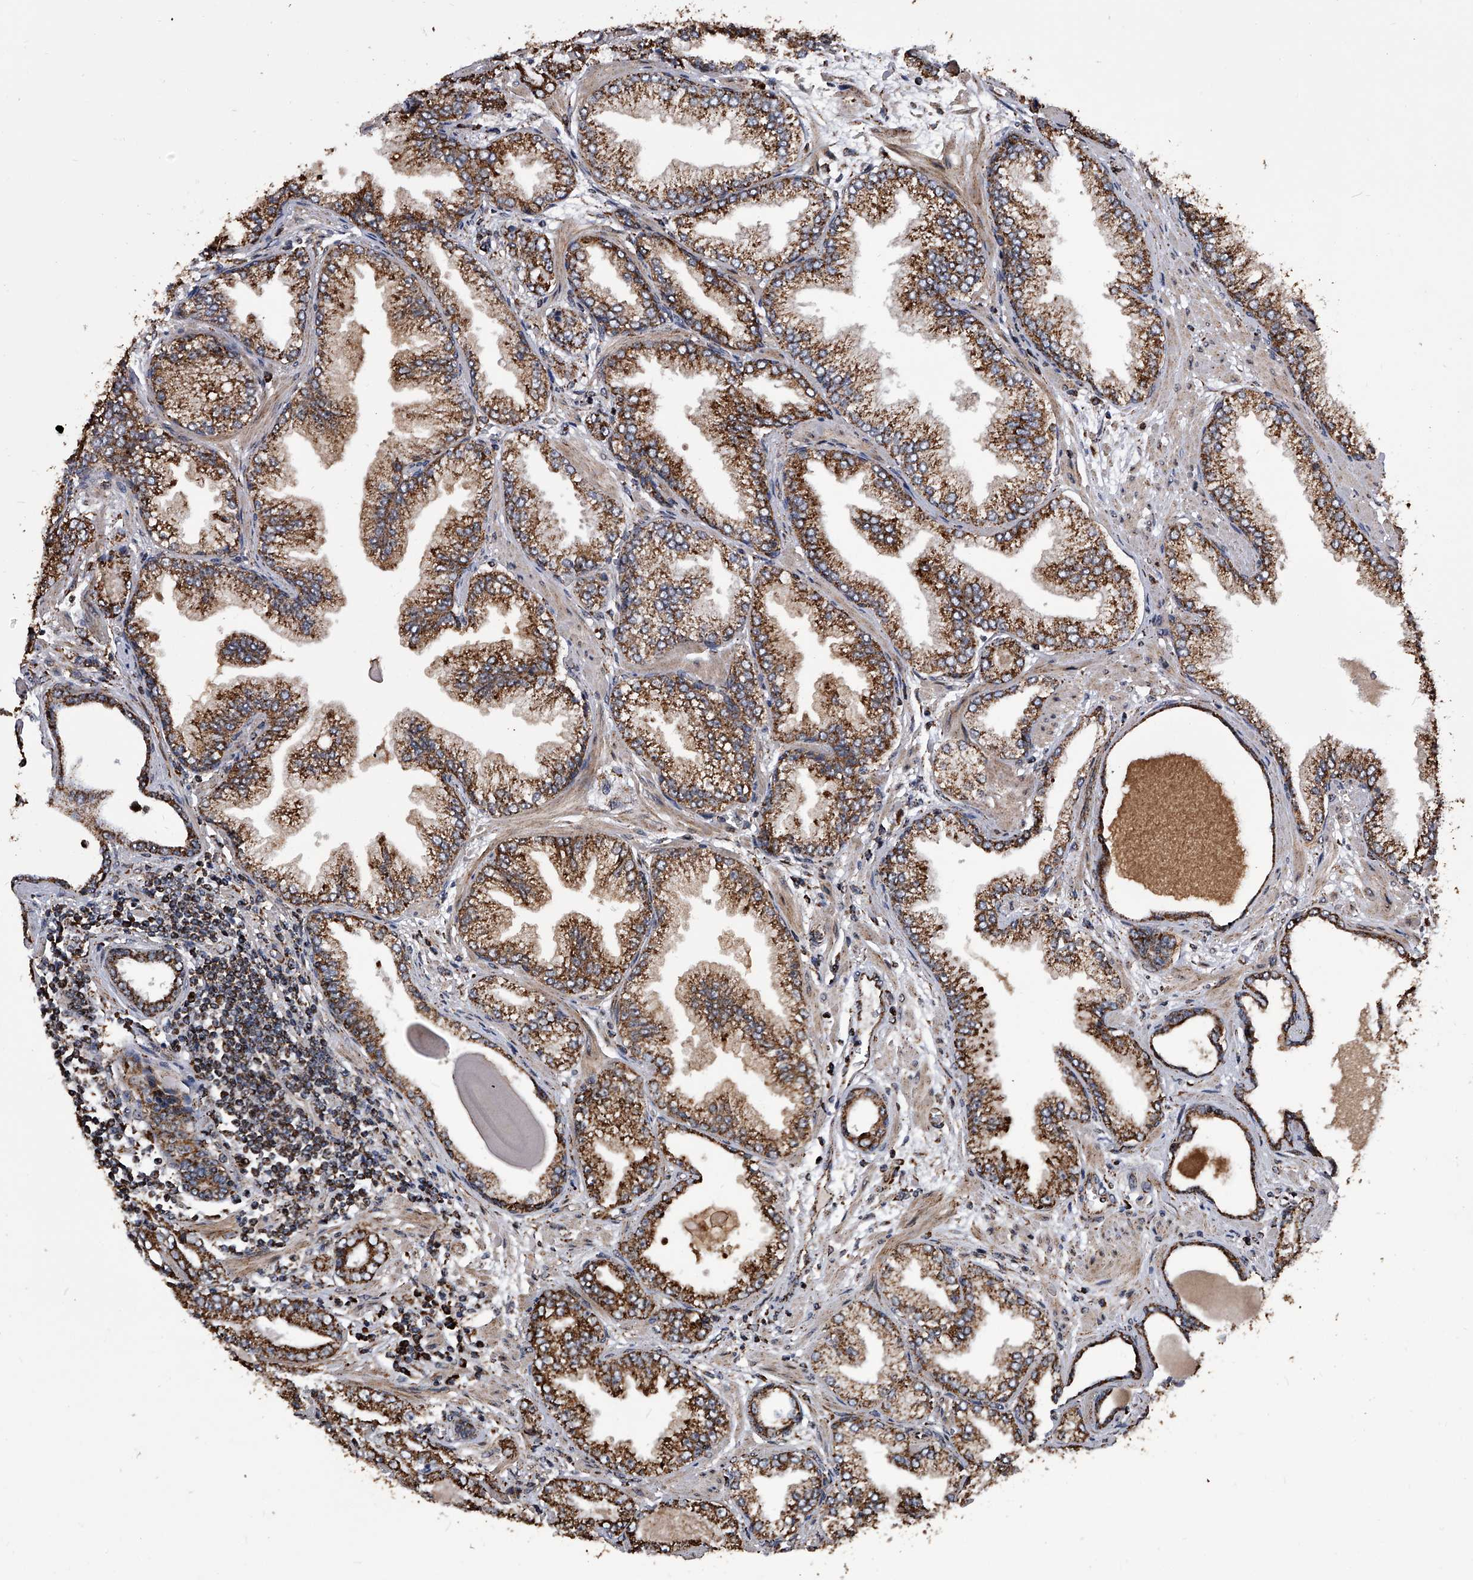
{"staining": {"intensity": "strong", "quantity": ">75%", "location": "cytoplasmic/membranous"}, "tissue": "prostate cancer", "cell_type": "Tumor cells", "image_type": "cancer", "snomed": [{"axis": "morphology", "description": "Adenocarcinoma, High grade"}, {"axis": "topography", "description": "Prostate"}], "caption": "Prostate cancer was stained to show a protein in brown. There is high levels of strong cytoplasmic/membranous staining in approximately >75% of tumor cells. The protein is stained brown, and the nuclei are stained in blue (DAB (3,3'-diaminobenzidine) IHC with brightfield microscopy, high magnification).", "gene": "SMPDL3A", "patient": {"sex": "male", "age": 71}}